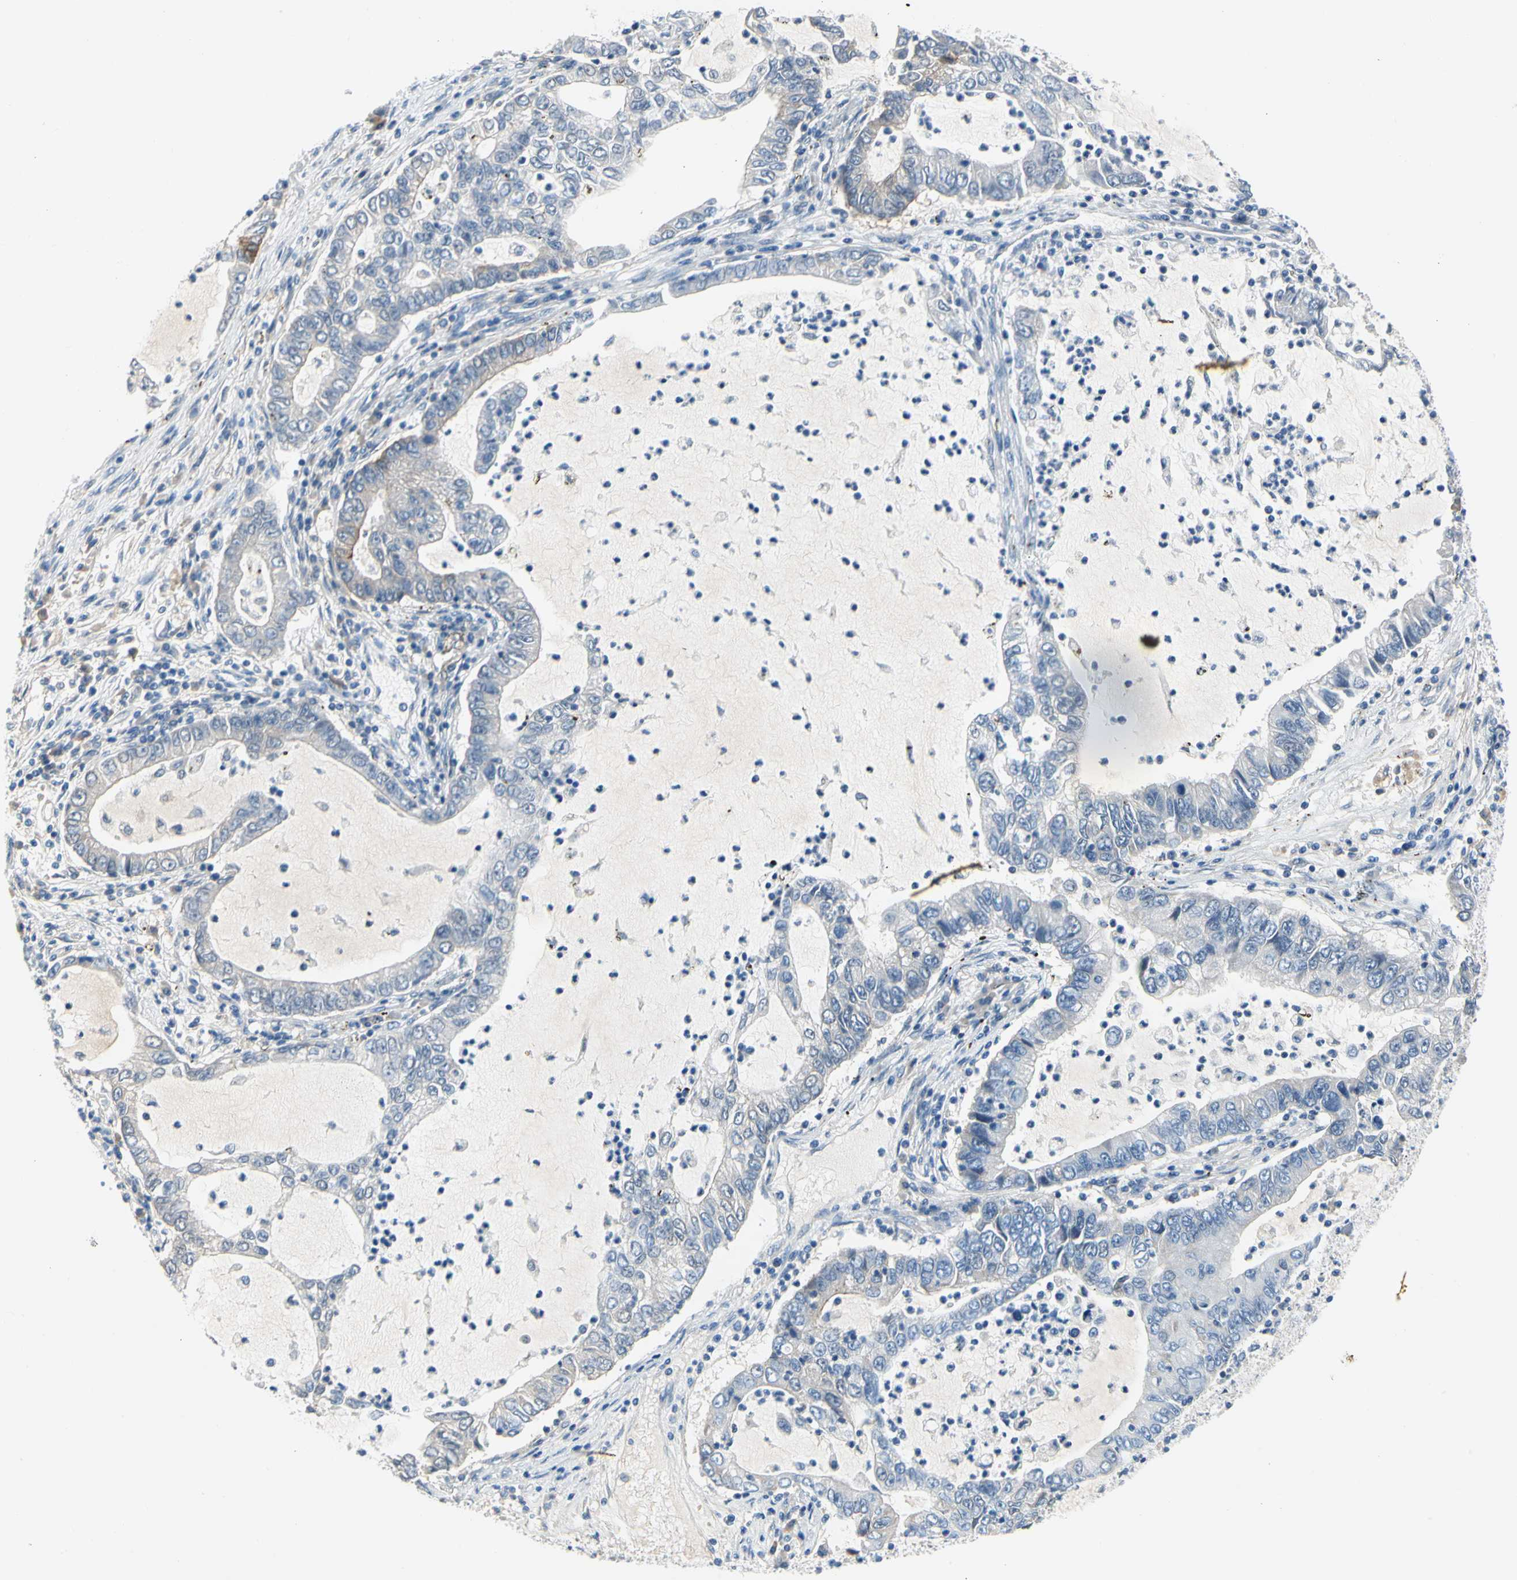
{"staining": {"intensity": "weak", "quantity": "<25%", "location": "cytoplasmic/membranous"}, "tissue": "lung cancer", "cell_type": "Tumor cells", "image_type": "cancer", "snomed": [{"axis": "morphology", "description": "Adenocarcinoma, NOS"}, {"axis": "topography", "description": "Lung"}], "caption": "This is a image of immunohistochemistry staining of lung cancer (adenocarcinoma), which shows no expression in tumor cells.", "gene": "CA14", "patient": {"sex": "female", "age": 51}}